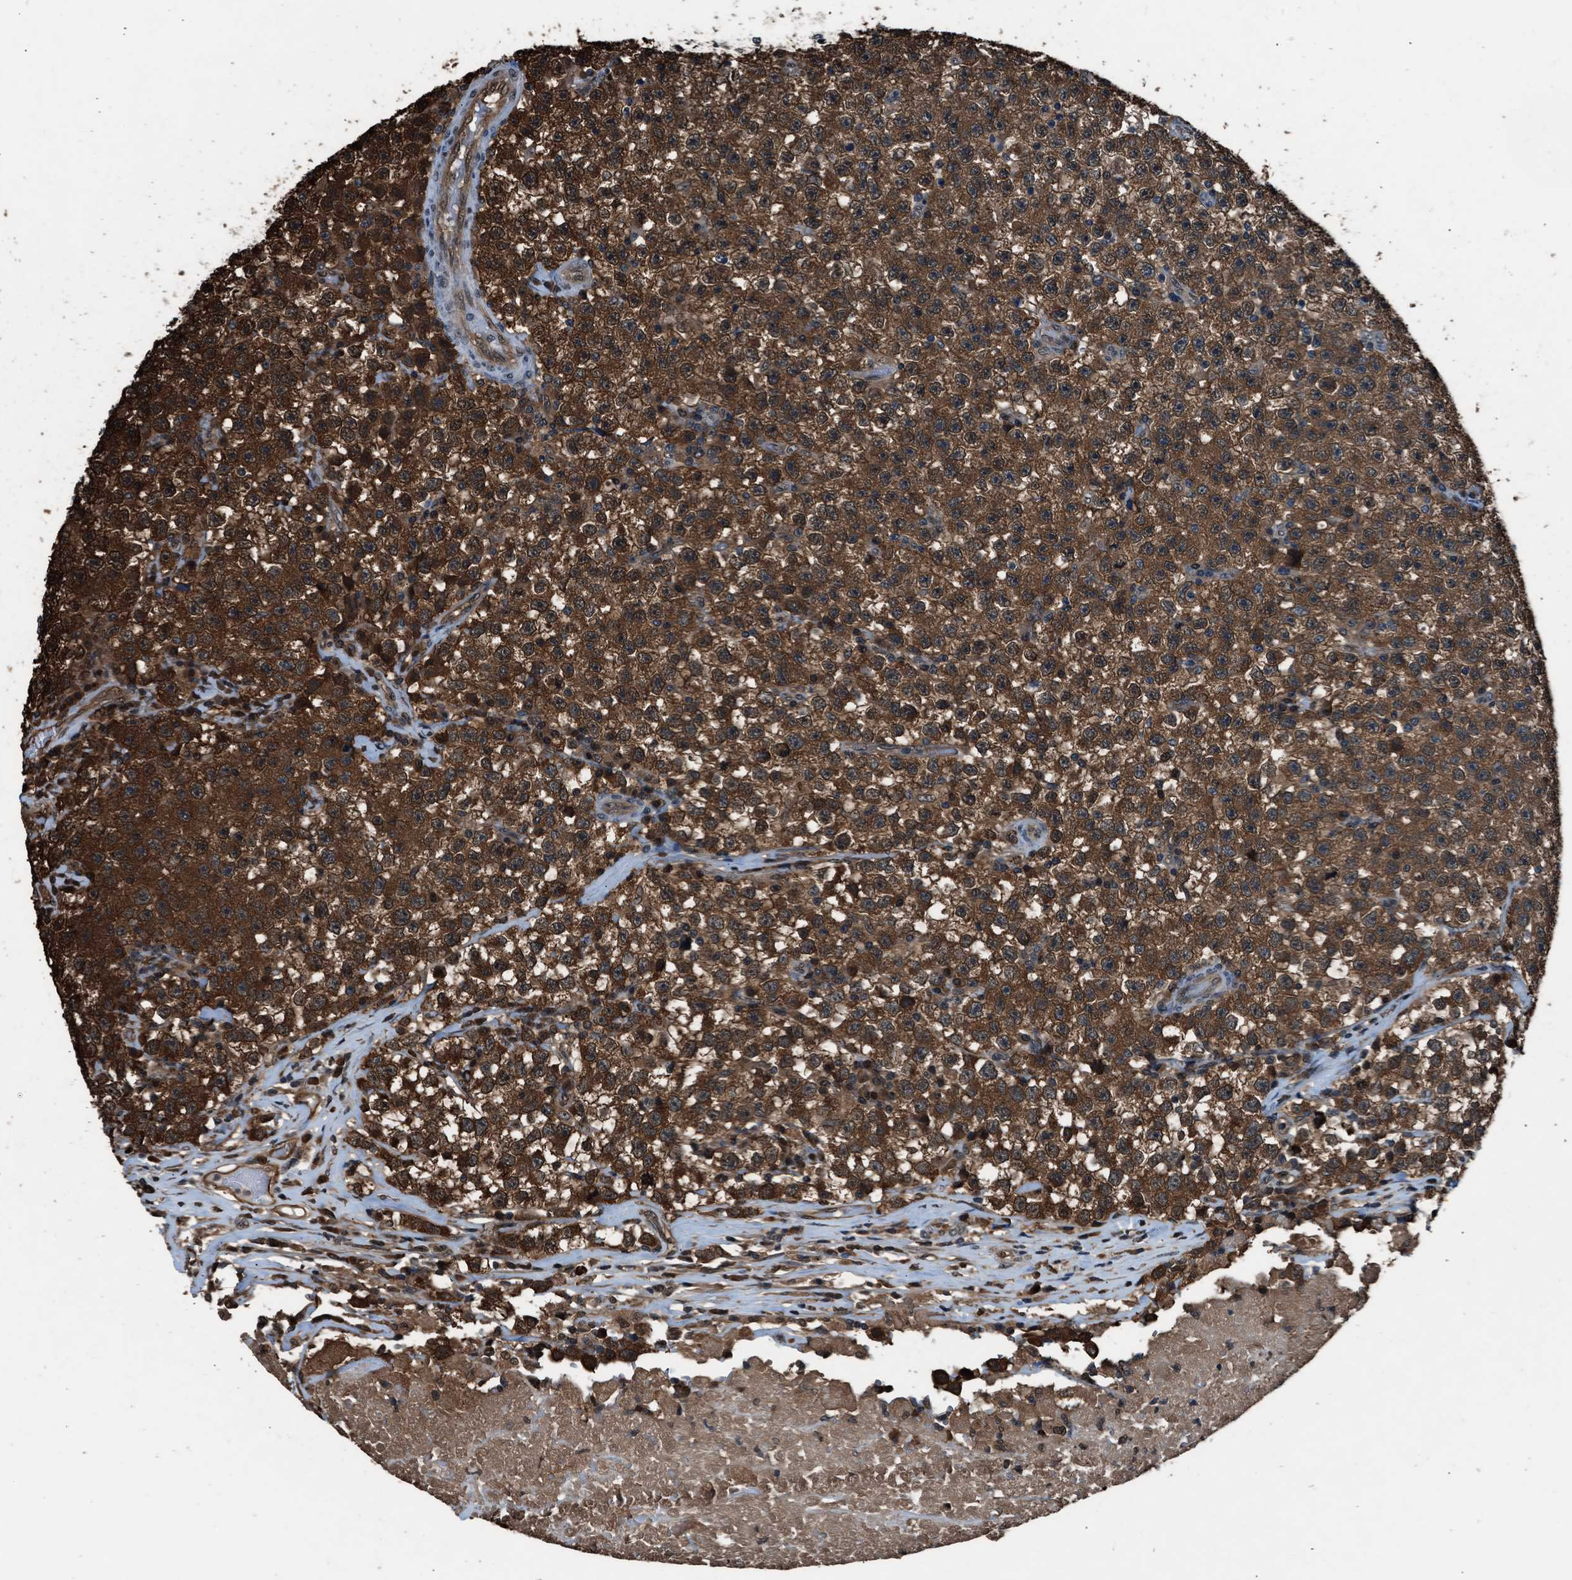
{"staining": {"intensity": "moderate", "quantity": ">75%", "location": "cytoplasmic/membranous,nuclear"}, "tissue": "testis cancer", "cell_type": "Tumor cells", "image_type": "cancer", "snomed": [{"axis": "morphology", "description": "Seminoma, NOS"}, {"axis": "topography", "description": "Testis"}], "caption": "This image exhibits IHC staining of testis cancer (seminoma), with medium moderate cytoplasmic/membranous and nuclear expression in approximately >75% of tumor cells.", "gene": "YWHAG", "patient": {"sex": "male", "age": 22}}